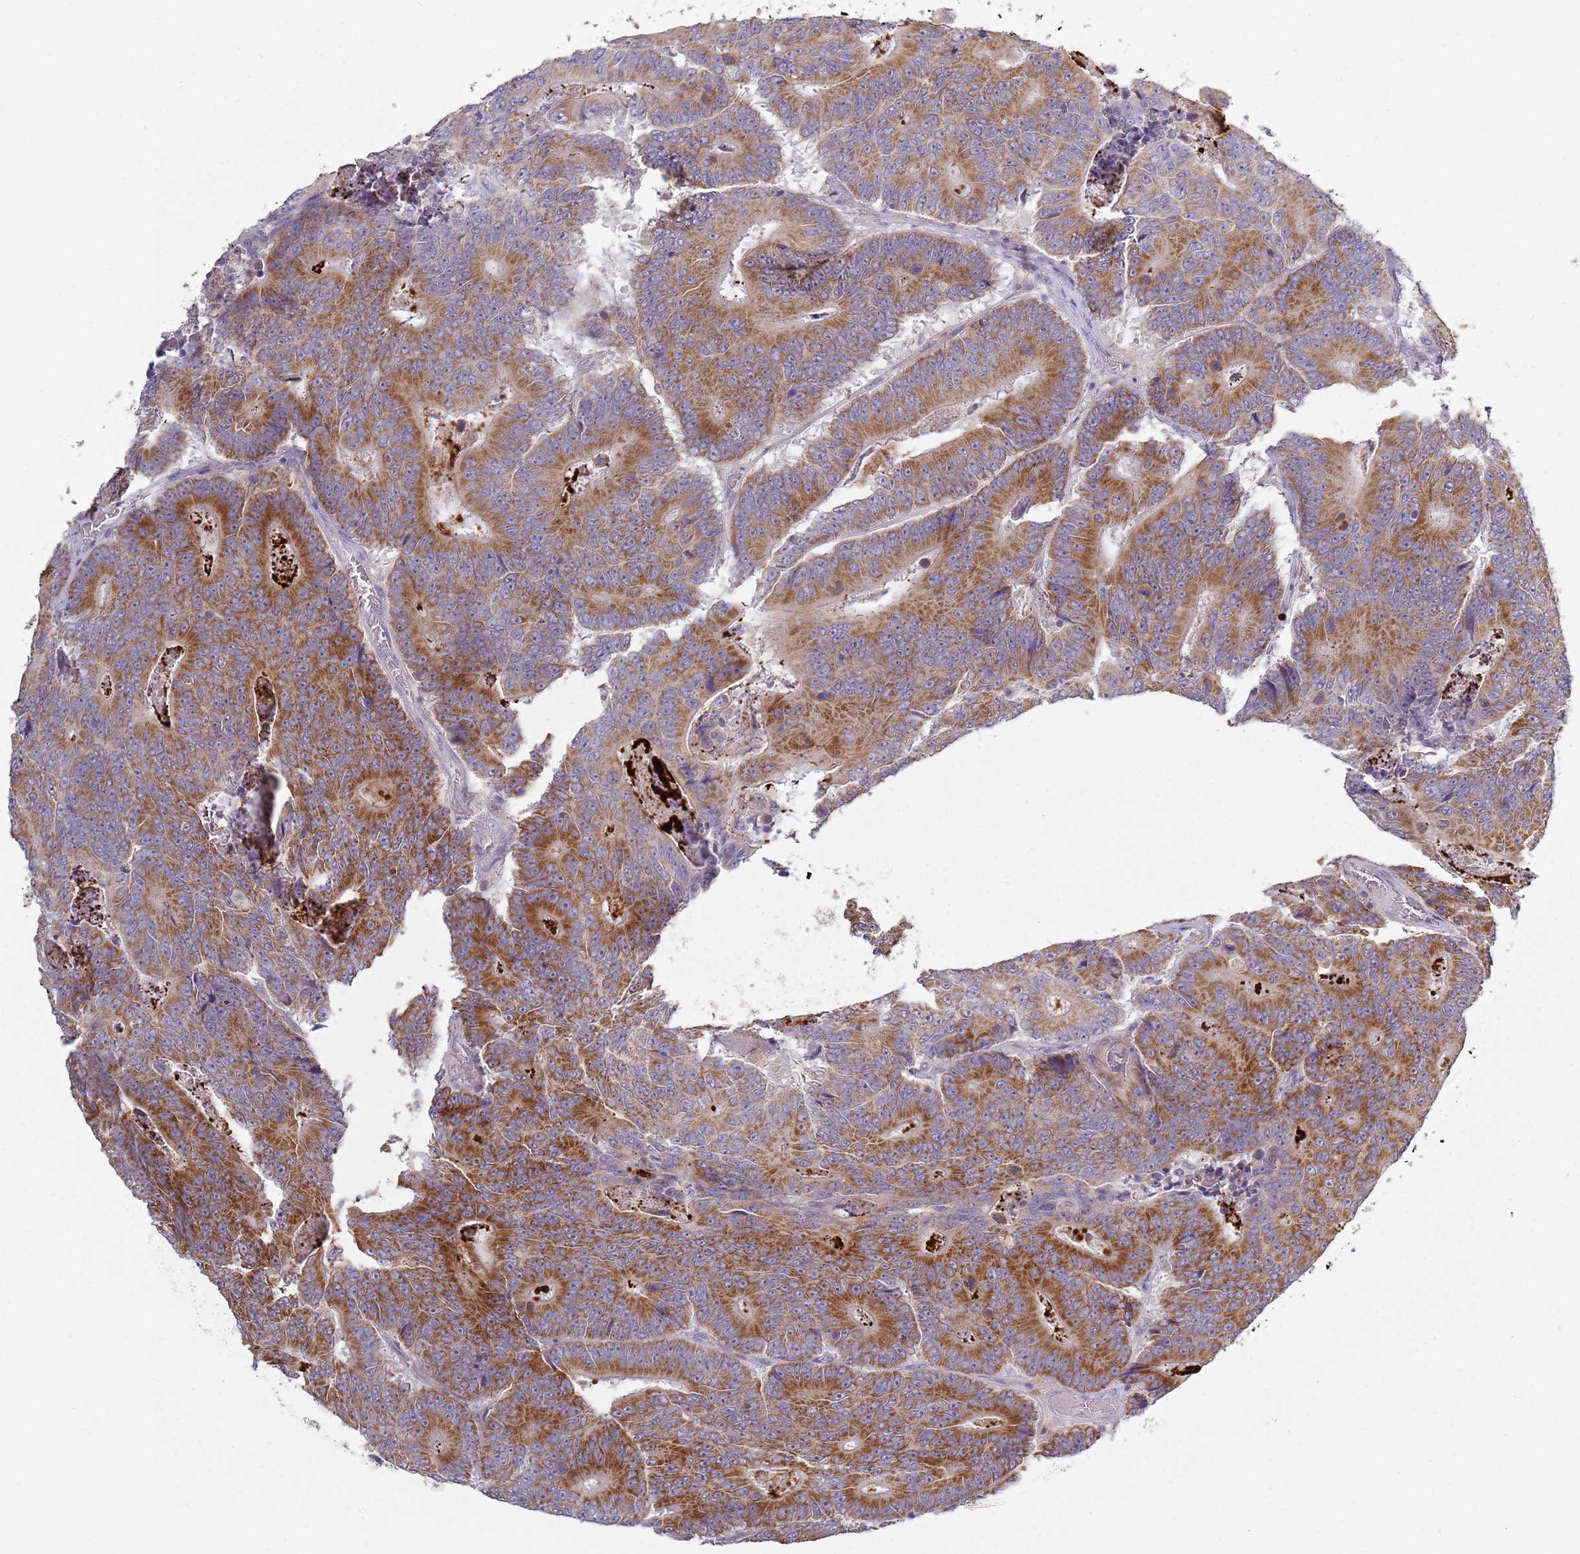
{"staining": {"intensity": "strong", "quantity": ">75%", "location": "cytoplasmic/membranous"}, "tissue": "colorectal cancer", "cell_type": "Tumor cells", "image_type": "cancer", "snomed": [{"axis": "morphology", "description": "Adenocarcinoma, NOS"}, {"axis": "topography", "description": "Colon"}], "caption": "Protein expression analysis of human adenocarcinoma (colorectal) reveals strong cytoplasmic/membranous positivity in about >75% of tumor cells.", "gene": "COQ5", "patient": {"sex": "male", "age": 83}}